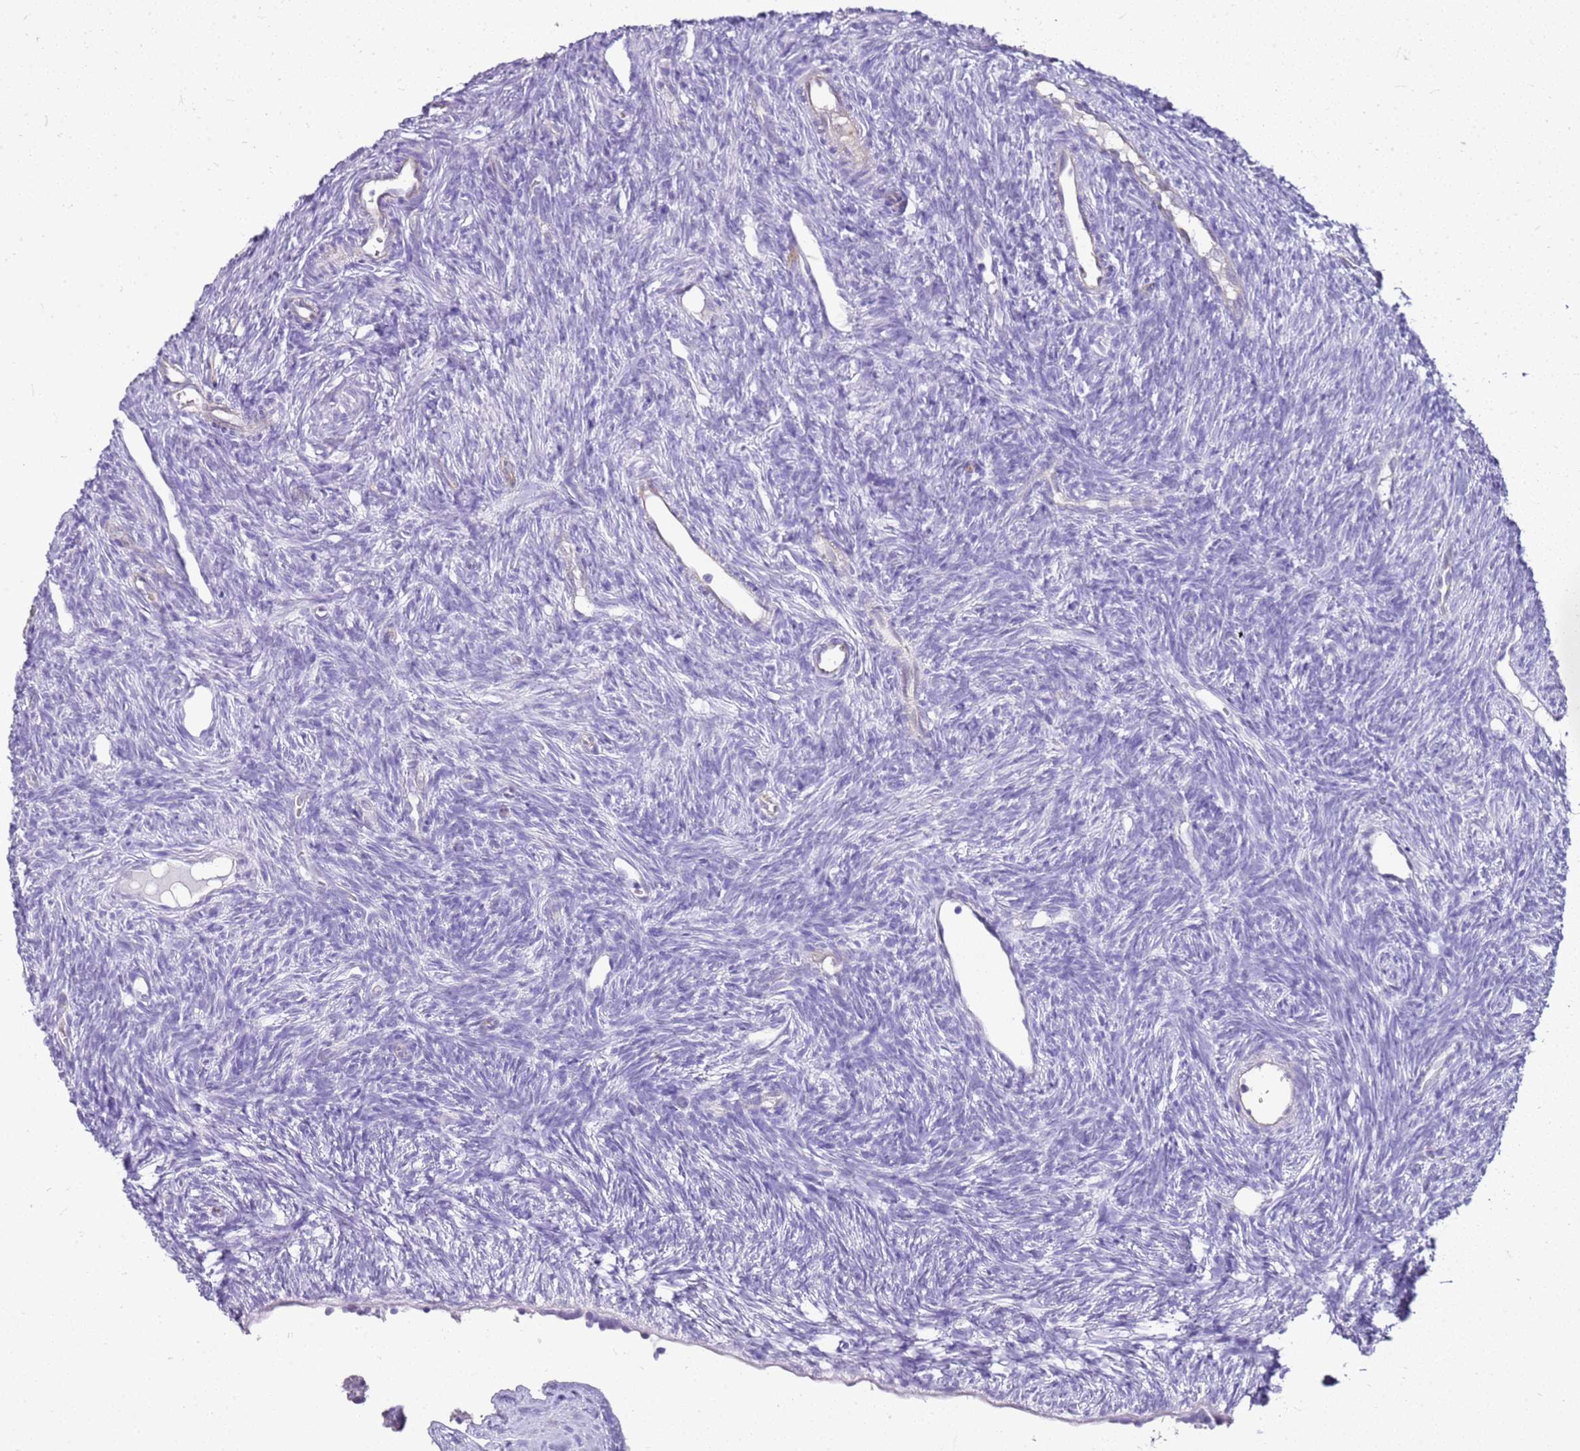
{"staining": {"intensity": "negative", "quantity": "none", "location": "none"}, "tissue": "ovary", "cell_type": "Ovarian stroma cells", "image_type": "normal", "snomed": [{"axis": "morphology", "description": "Normal tissue, NOS"}, {"axis": "topography", "description": "Ovary"}], "caption": "IHC image of unremarkable ovary: human ovary stained with DAB exhibits no significant protein expression in ovarian stroma cells. (Stains: DAB immunohistochemistry with hematoxylin counter stain, Microscopy: brightfield microscopy at high magnification).", "gene": "SULT1E1", "patient": {"sex": "female", "age": 51}}